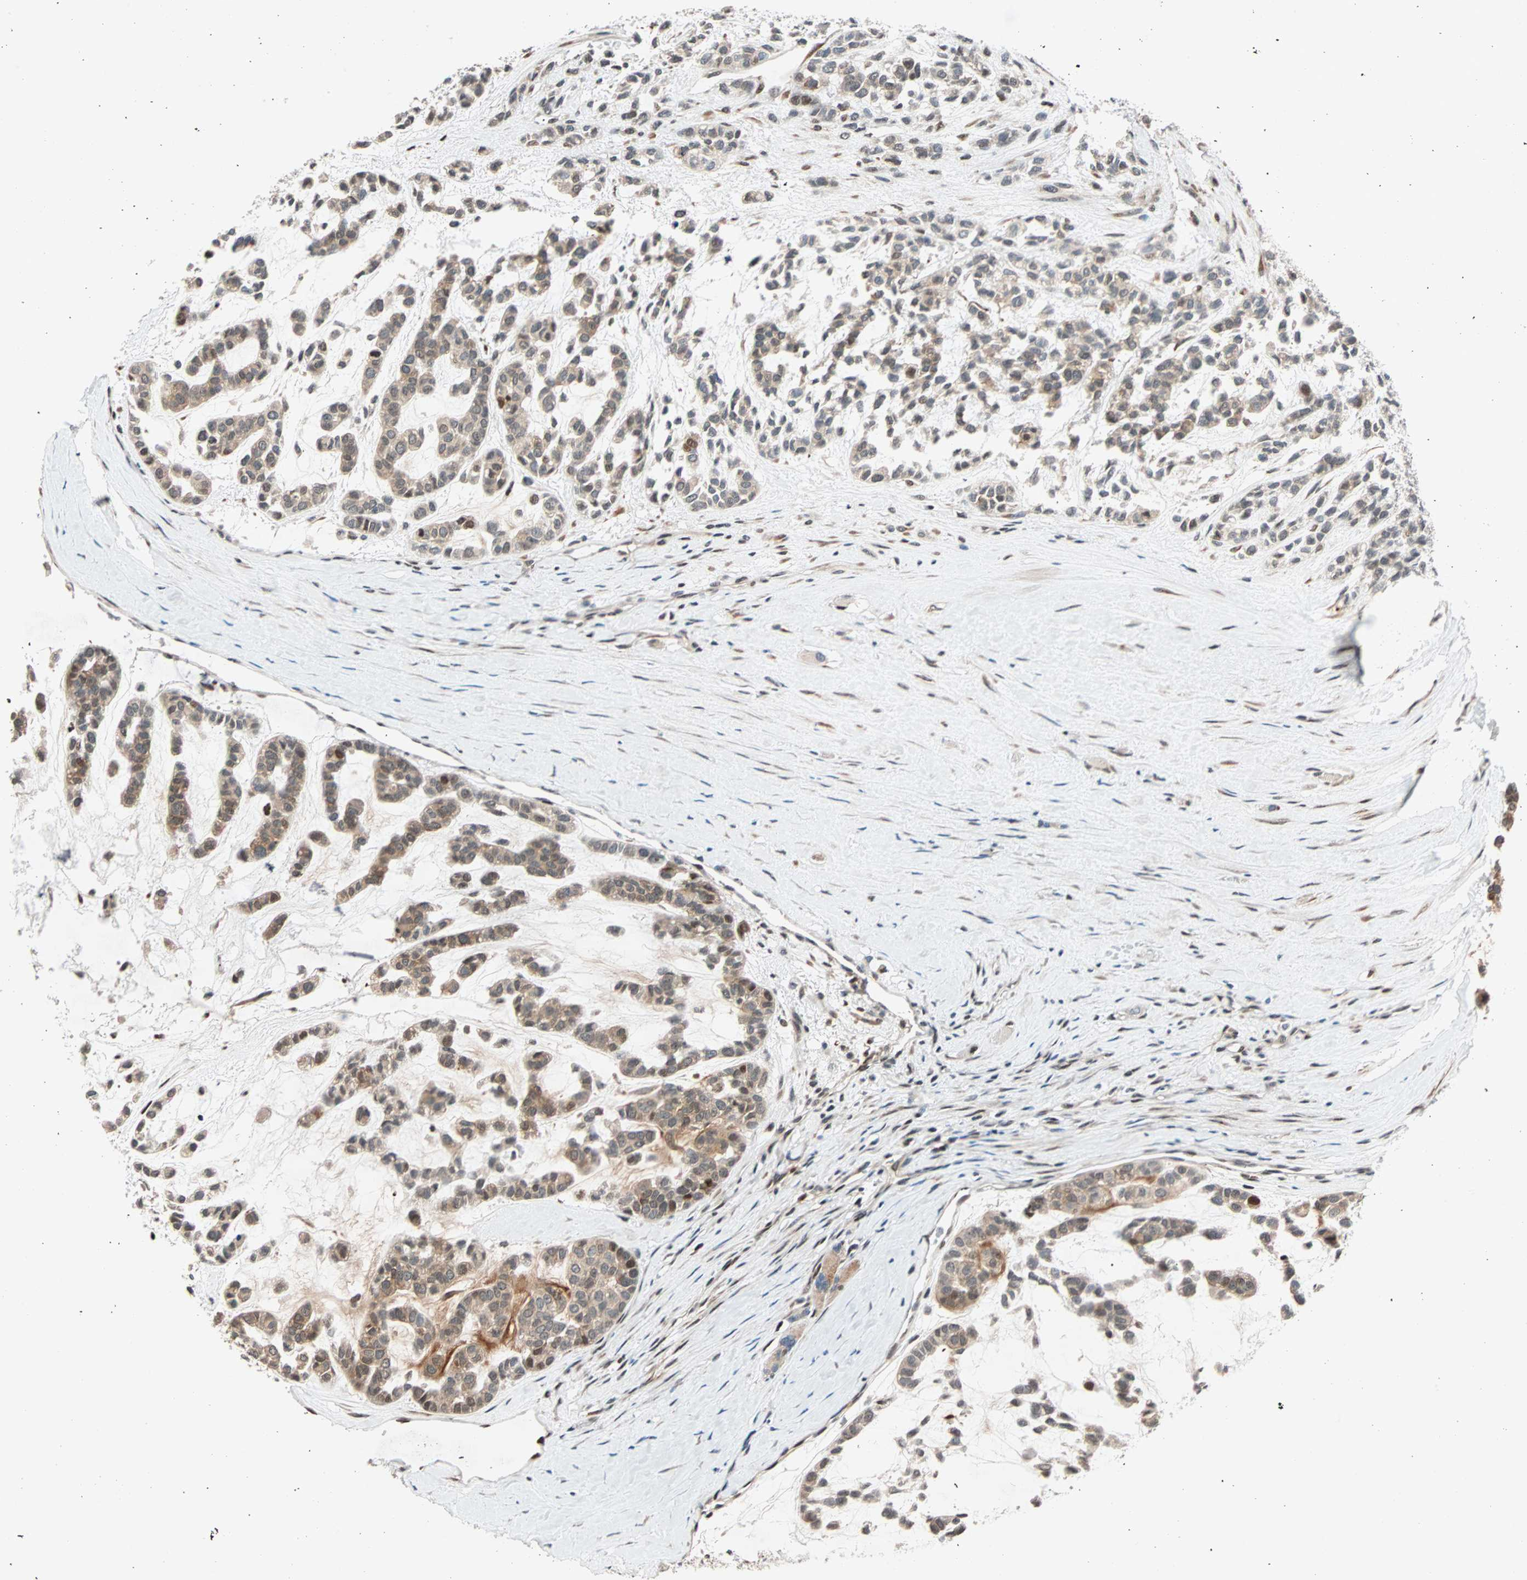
{"staining": {"intensity": "moderate", "quantity": "25%-75%", "location": "cytoplasmic/membranous,nuclear"}, "tissue": "head and neck cancer", "cell_type": "Tumor cells", "image_type": "cancer", "snomed": [{"axis": "morphology", "description": "Adenocarcinoma, NOS"}, {"axis": "morphology", "description": "Adenoma, NOS"}, {"axis": "topography", "description": "Head-Neck"}], "caption": "Immunohistochemistry histopathology image of neoplastic tissue: human adenocarcinoma (head and neck) stained using IHC demonstrates medium levels of moderate protein expression localized specifically in the cytoplasmic/membranous and nuclear of tumor cells, appearing as a cytoplasmic/membranous and nuclear brown color.", "gene": "HECW1", "patient": {"sex": "female", "age": 55}}